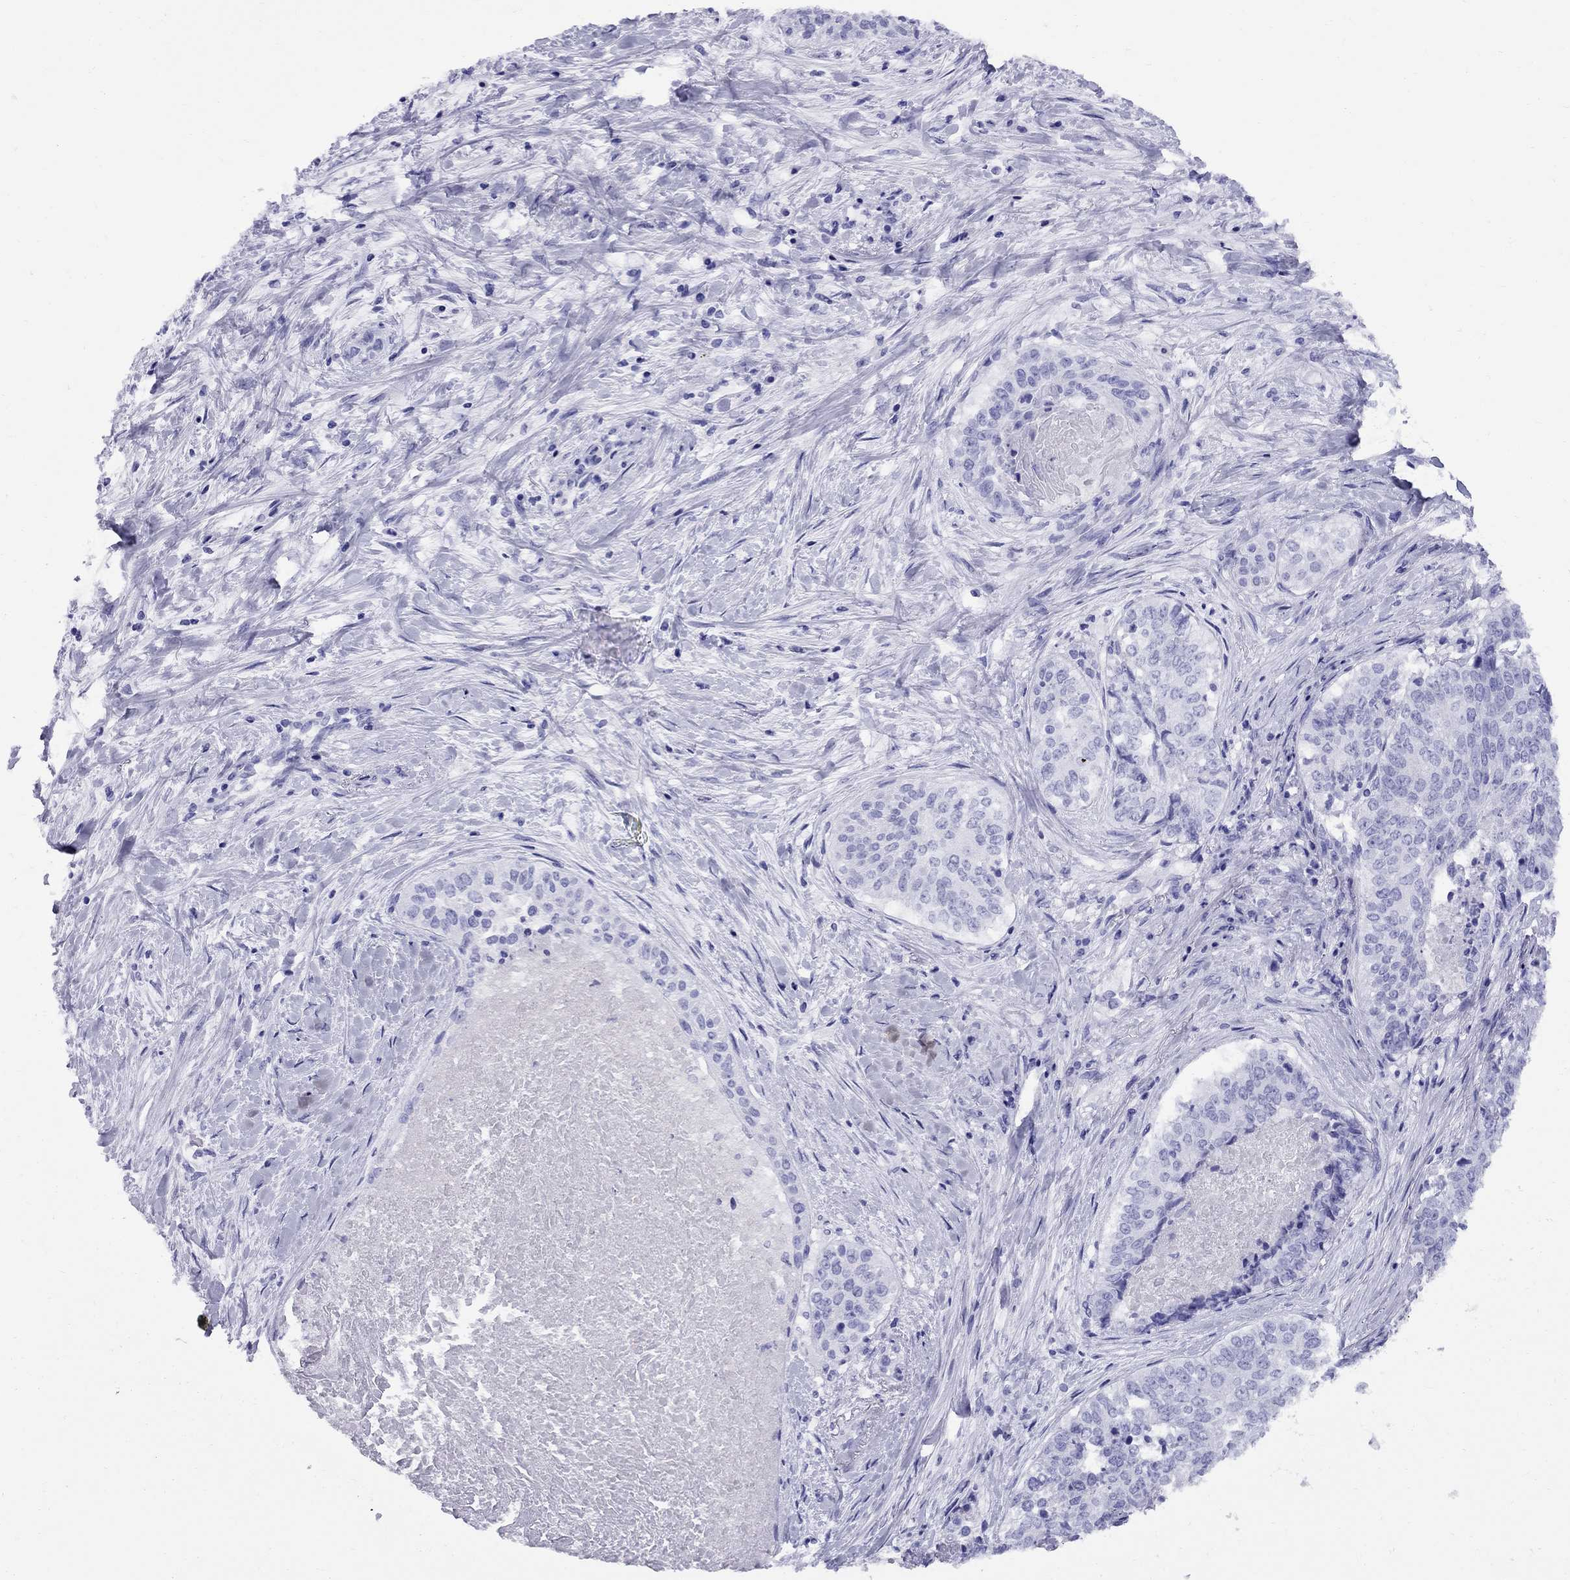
{"staining": {"intensity": "negative", "quantity": "none", "location": "none"}, "tissue": "lung cancer", "cell_type": "Tumor cells", "image_type": "cancer", "snomed": [{"axis": "morphology", "description": "Squamous cell carcinoma, NOS"}, {"axis": "topography", "description": "Lung"}], "caption": "A histopathology image of human lung squamous cell carcinoma is negative for staining in tumor cells.", "gene": "AVPR1B", "patient": {"sex": "male", "age": 64}}